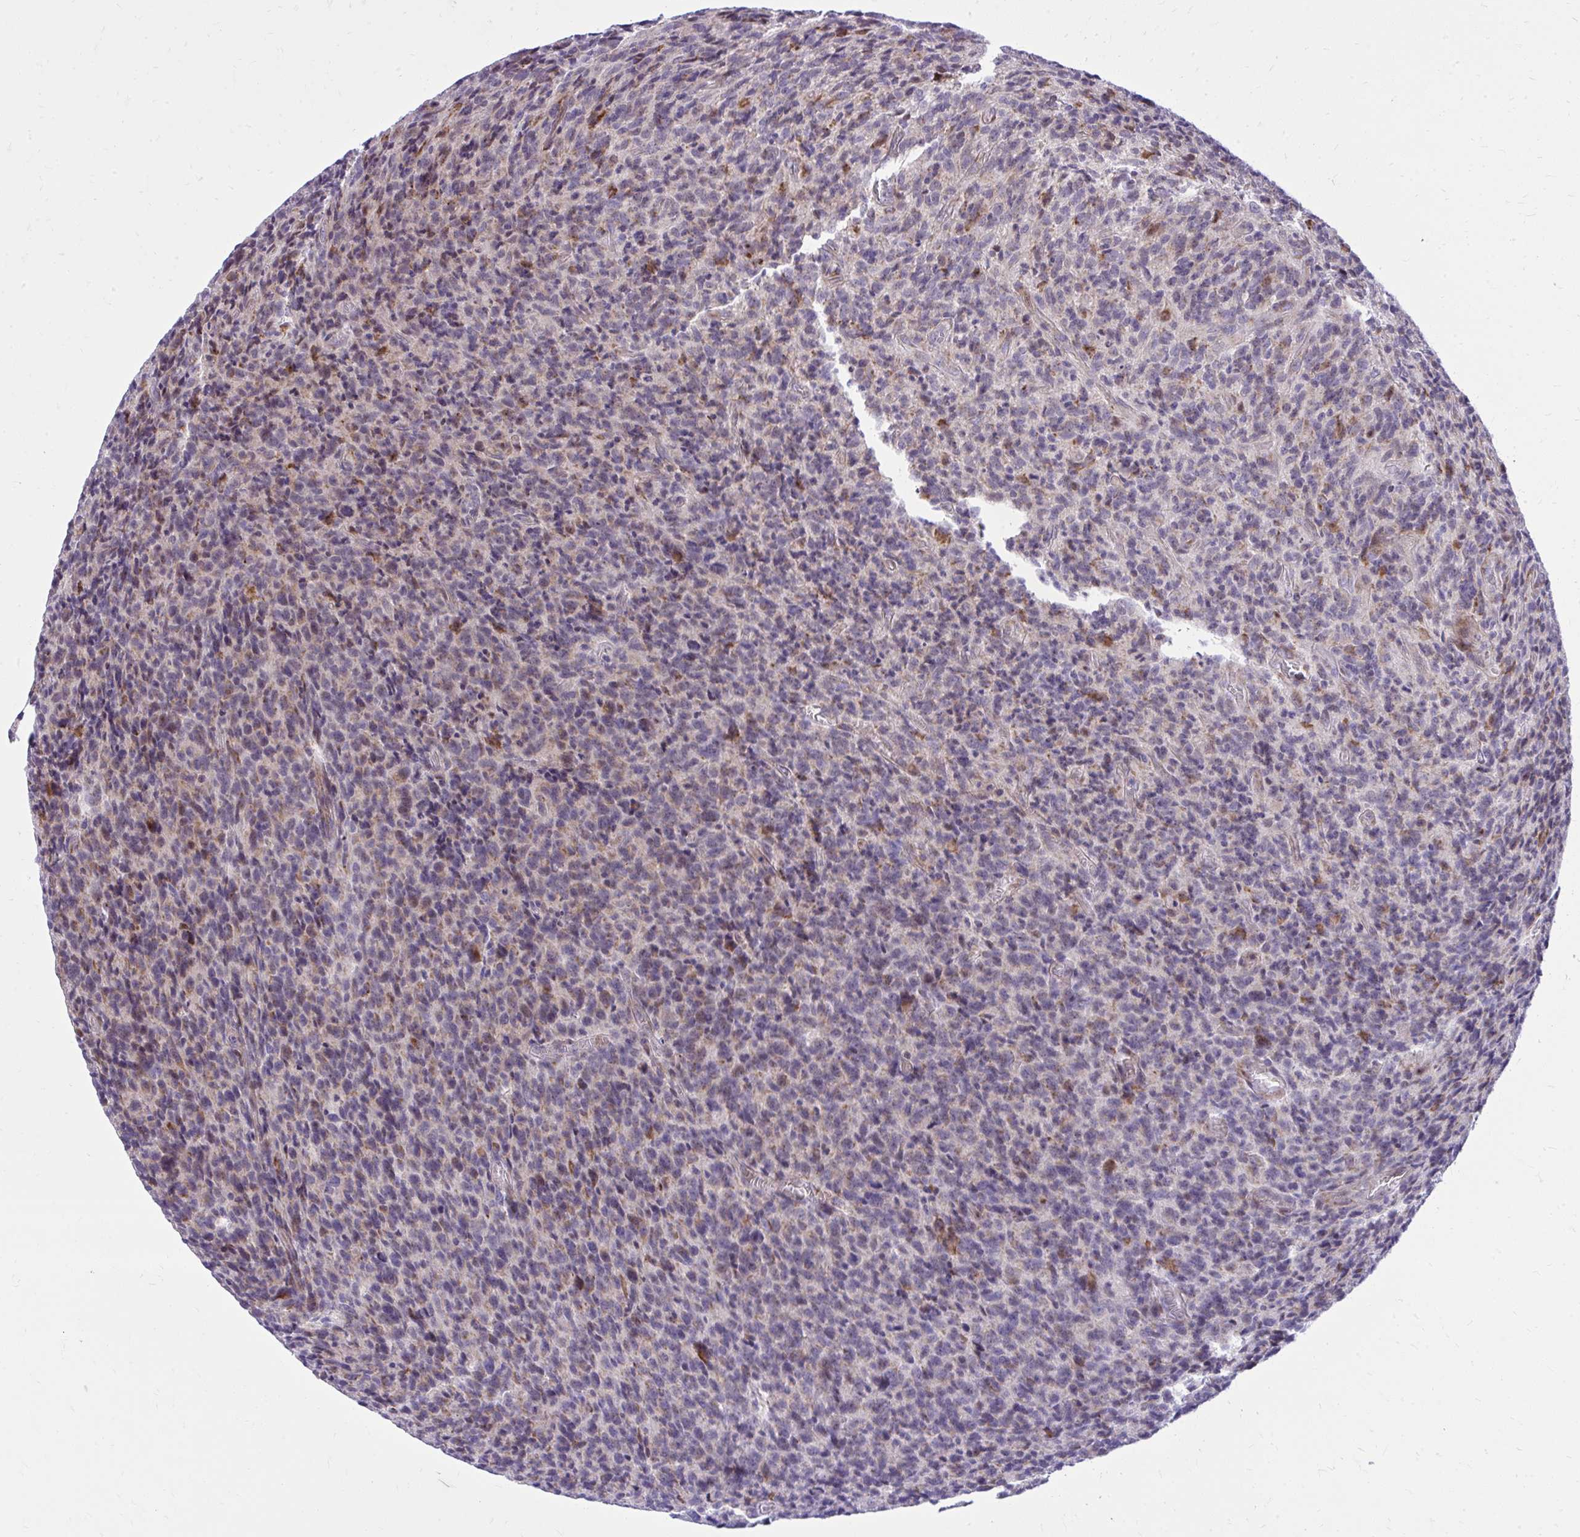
{"staining": {"intensity": "negative", "quantity": "none", "location": "none"}, "tissue": "glioma", "cell_type": "Tumor cells", "image_type": "cancer", "snomed": [{"axis": "morphology", "description": "Glioma, malignant, High grade"}, {"axis": "topography", "description": "Brain"}], "caption": "This histopathology image is of malignant high-grade glioma stained with immunohistochemistry to label a protein in brown with the nuclei are counter-stained blue. There is no positivity in tumor cells. (DAB (3,3'-diaminobenzidine) immunohistochemistry, high magnification).", "gene": "GPRIN3", "patient": {"sex": "male", "age": 76}}